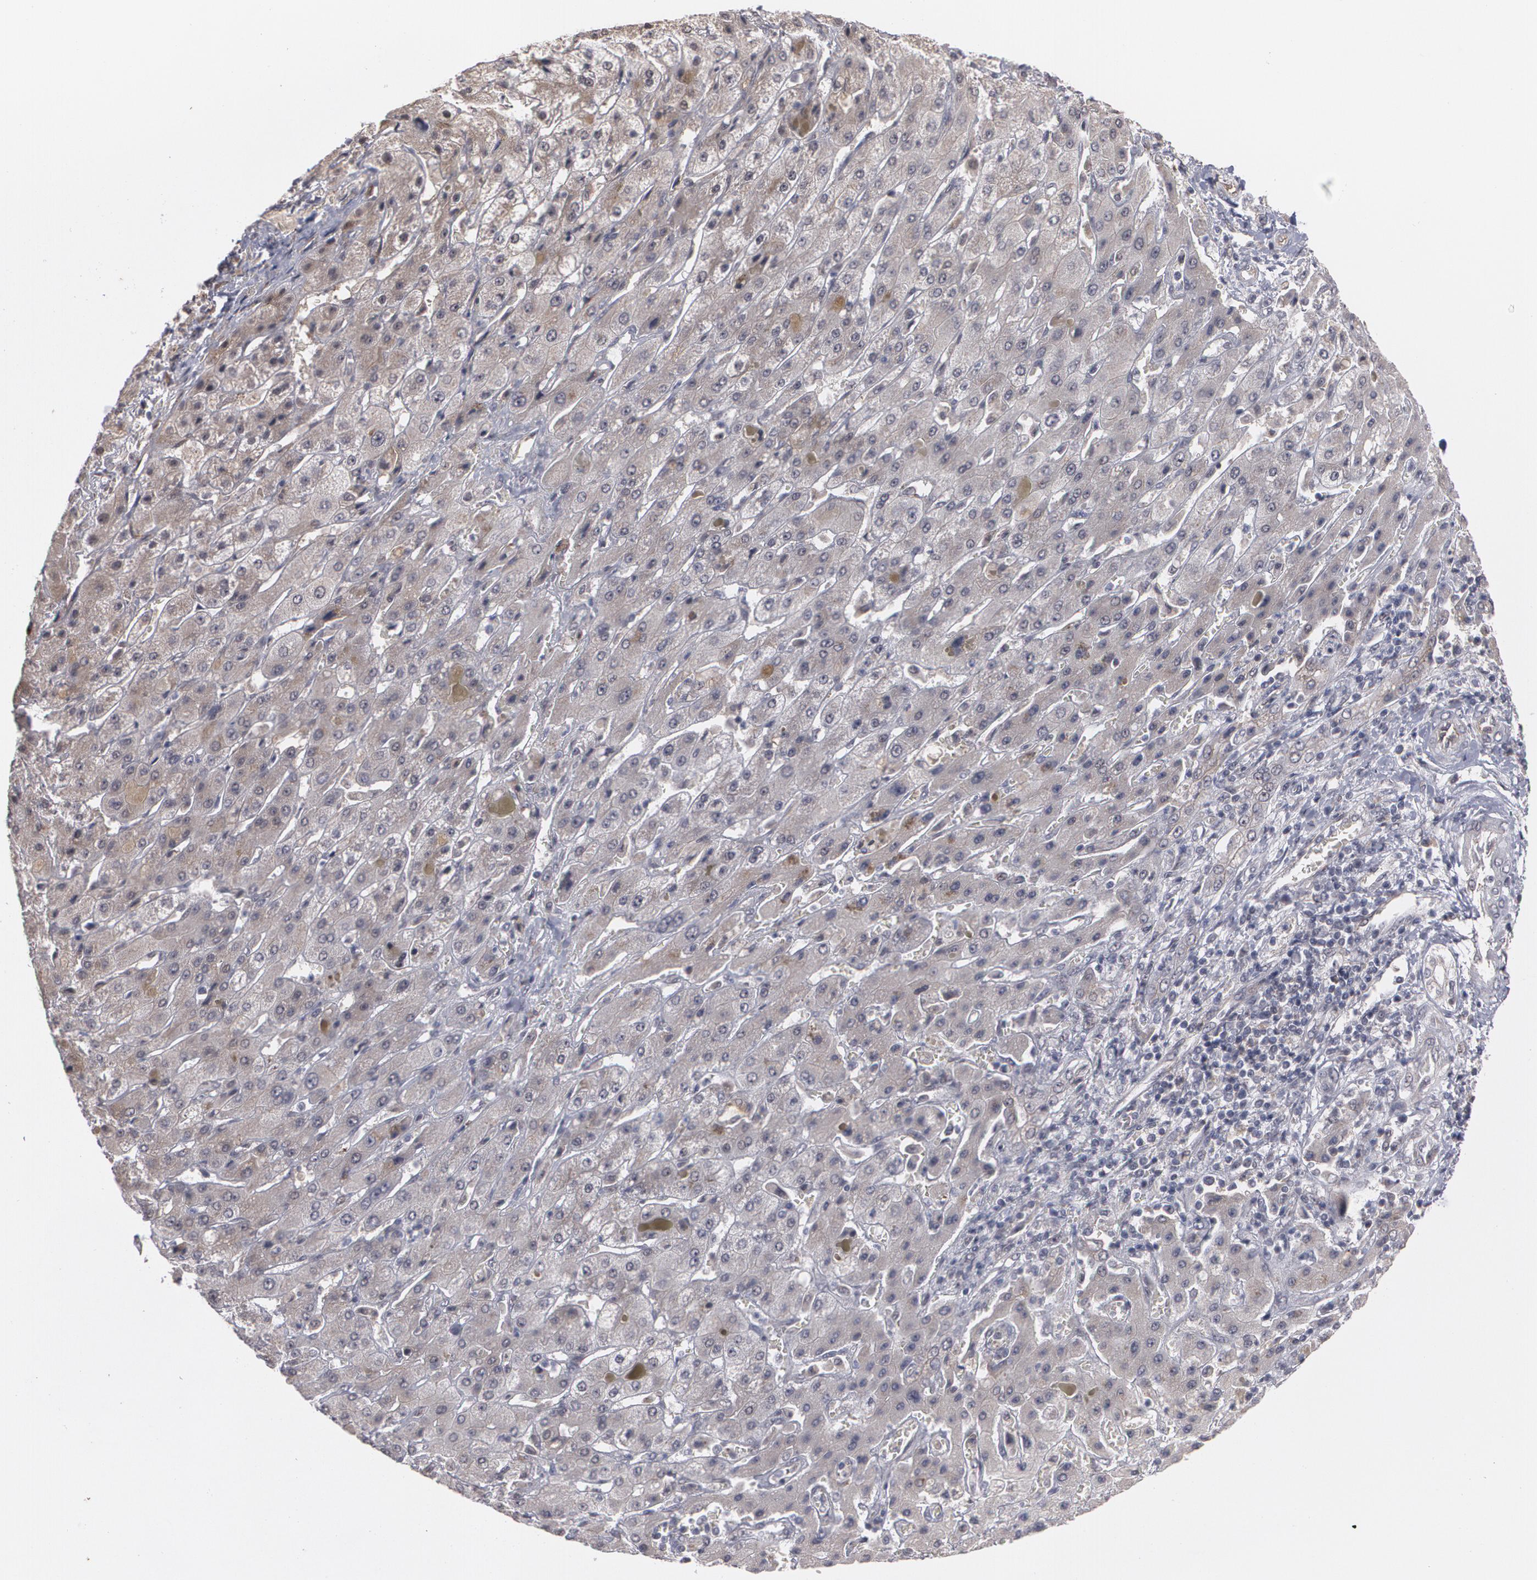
{"staining": {"intensity": "weak", "quantity": ">75%", "location": "cytoplasmic/membranous"}, "tissue": "liver cancer", "cell_type": "Tumor cells", "image_type": "cancer", "snomed": [{"axis": "morphology", "description": "Cholangiocarcinoma"}, {"axis": "topography", "description": "Liver"}], "caption": "About >75% of tumor cells in liver cancer (cholangiocarcinoma) show weak cytoplasmic/membranous protein staining as visualized by brown immunohistochemical staining.", "gene": "ZNF75A", "patient": {"sex": "female", "age": 52}}